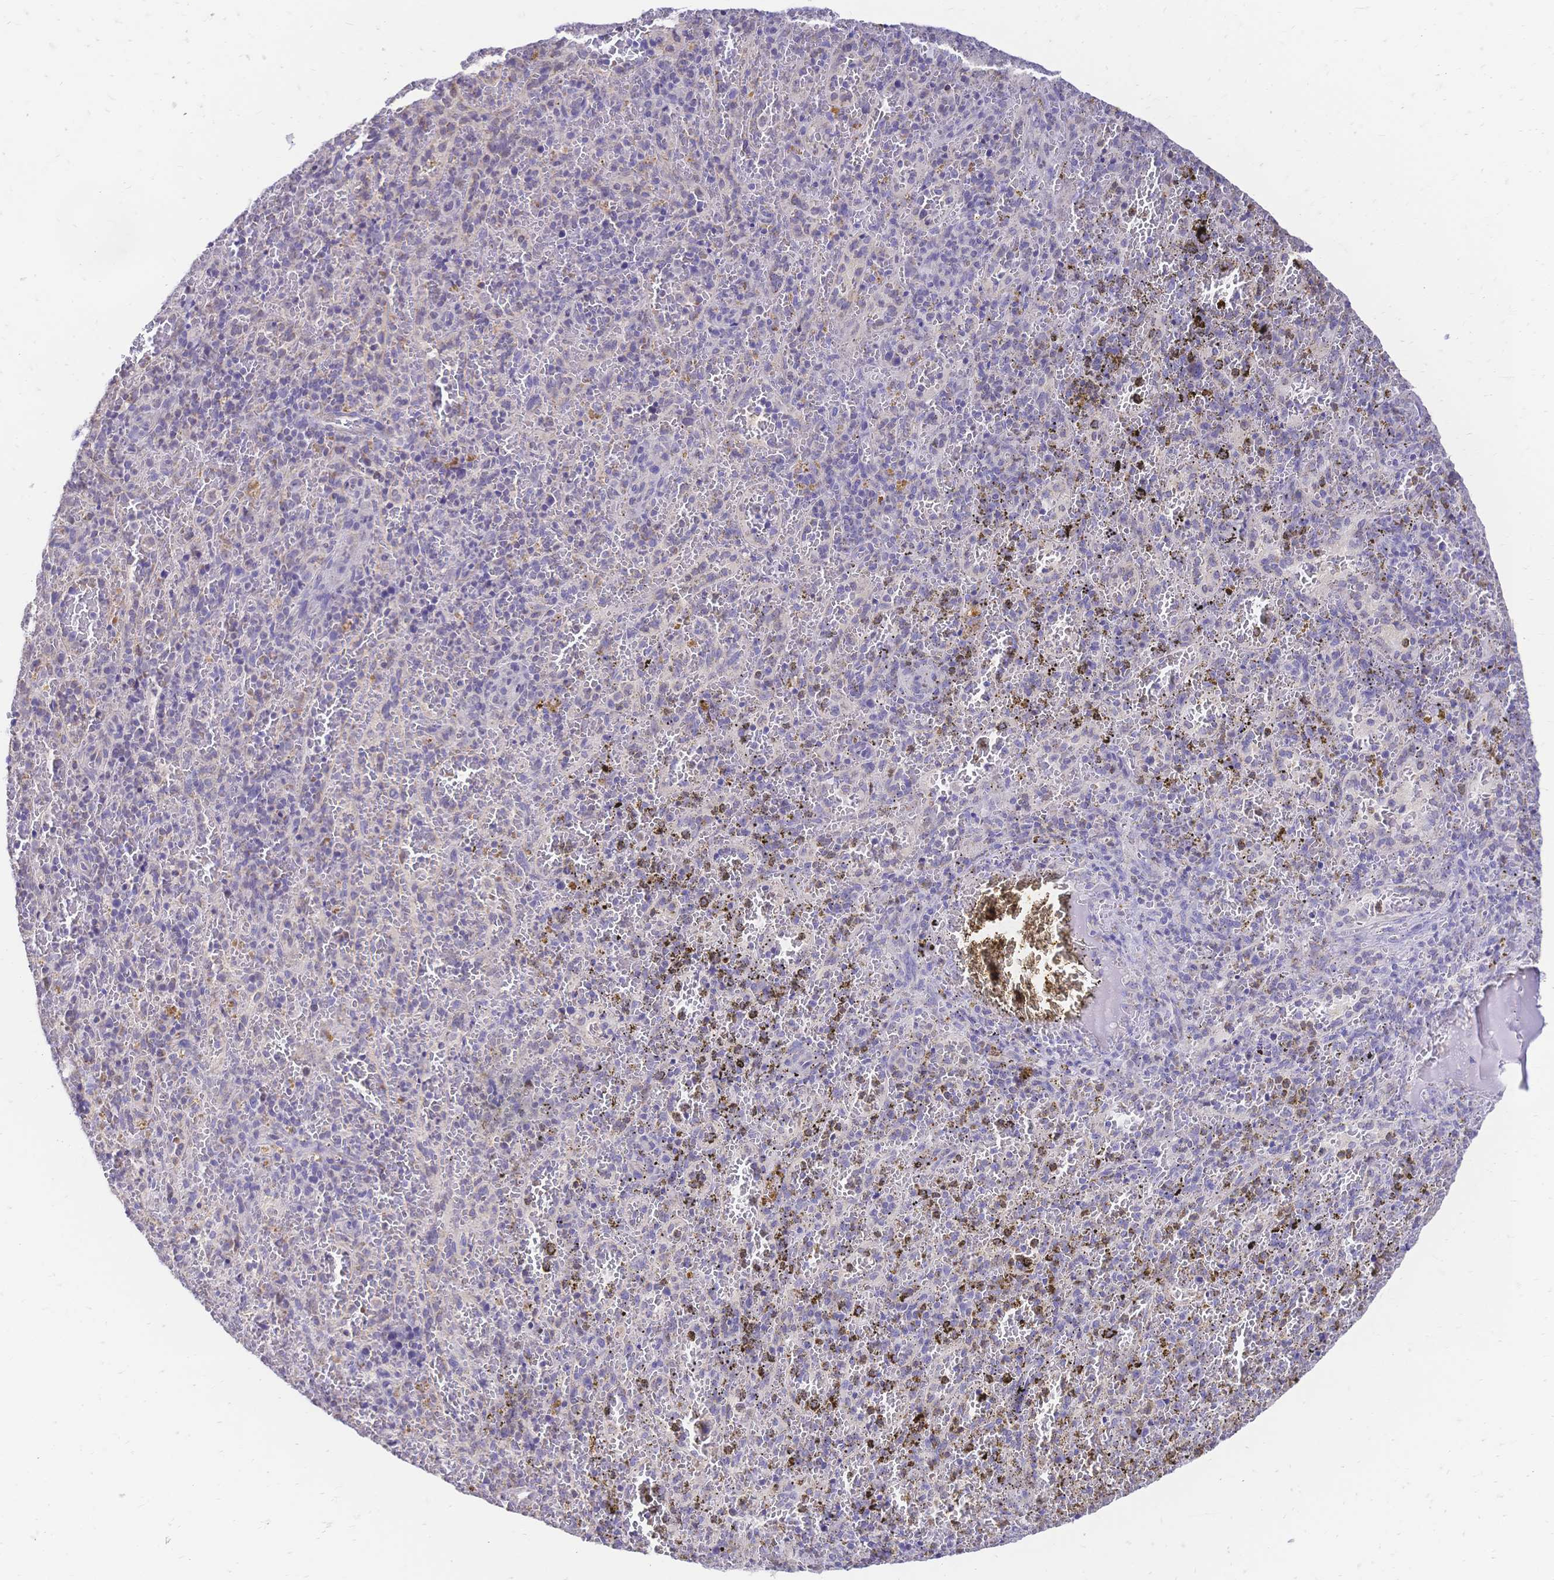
{"staining": {"intensity": "negative", "quantity": "none", "location": "none"}, "tissue": "spleen", "cell_type": "Cells in red pulp", "image_type": "normal", "snomed": [{"axis": "morphology", "description": "Normal tissue, NOS"}, {"axis": "topography", "description": "Spleen"}], "caption": "Cells in red pulp are negative for protein expression in unremarkable human spleen. The staining was performed using DAB to visualize the protein expression in brown, while the nuclei were stained in blue with hematoxylin (Magnification: 20x).", "gene": "CLEC18A", "patient": {"sex": "female", "age": 50}}